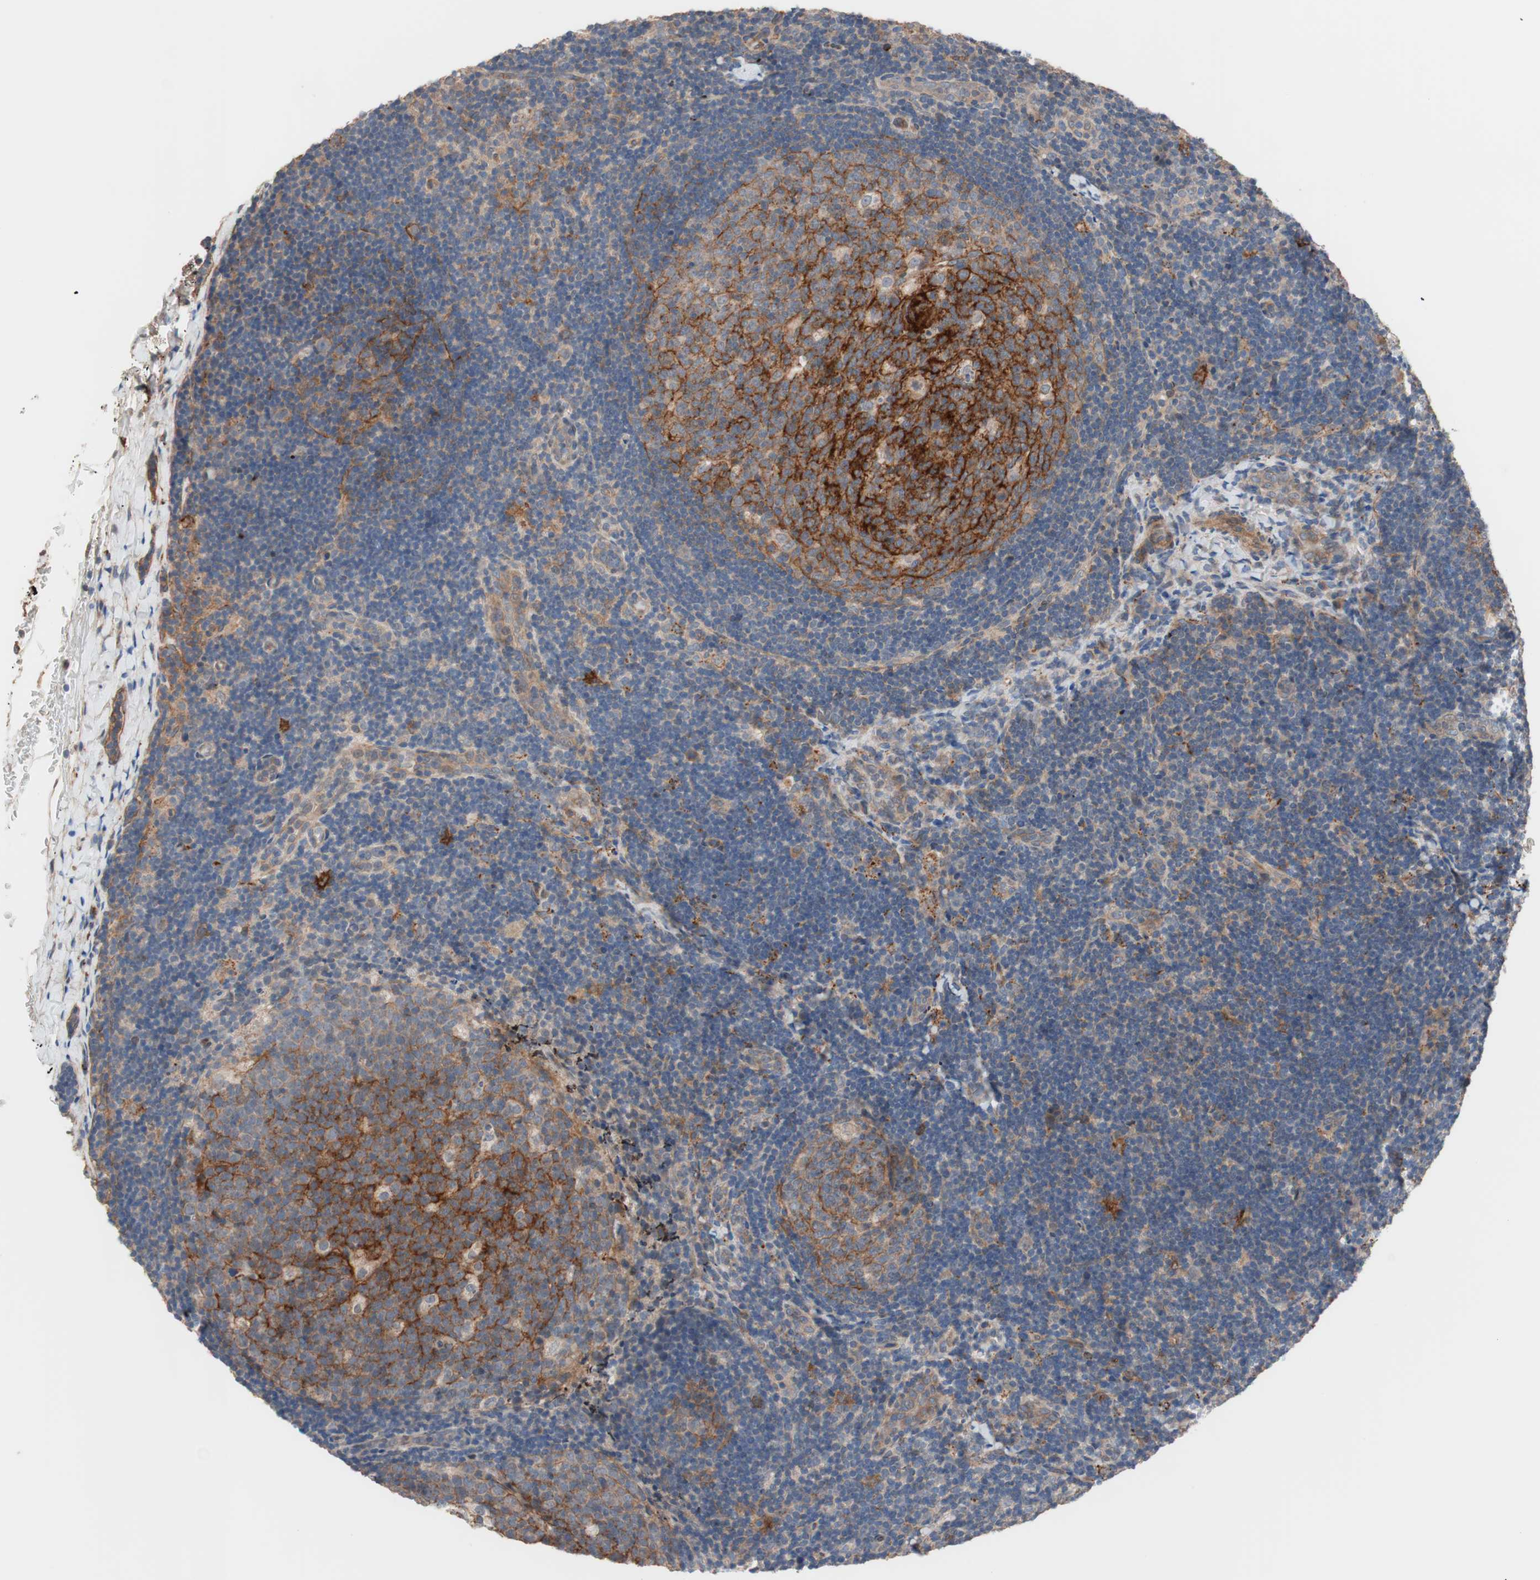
{"staining": {"intensity": "strong", "quantity": ">75%", "location": "cytoplasmic/membranous"}, "tissue": "lymph node", "cell_type": "Germinal center cells", "image_type": "normal", "snomed": [{"axis": "morphology", "description": "Normal tissue, NOS"}, {"axis": "topography", "description": "Lymph node"}], "caption": "IHC of benign lymph node demonstrates high levels of strong cytoplasmic/membranous expression in about >75% of germinal center cells. (brown staining indicates protein expression, while blue staining denotes nuclei).", "gene": "SDC4", "patient": {"sex": "female", "age": 14}}